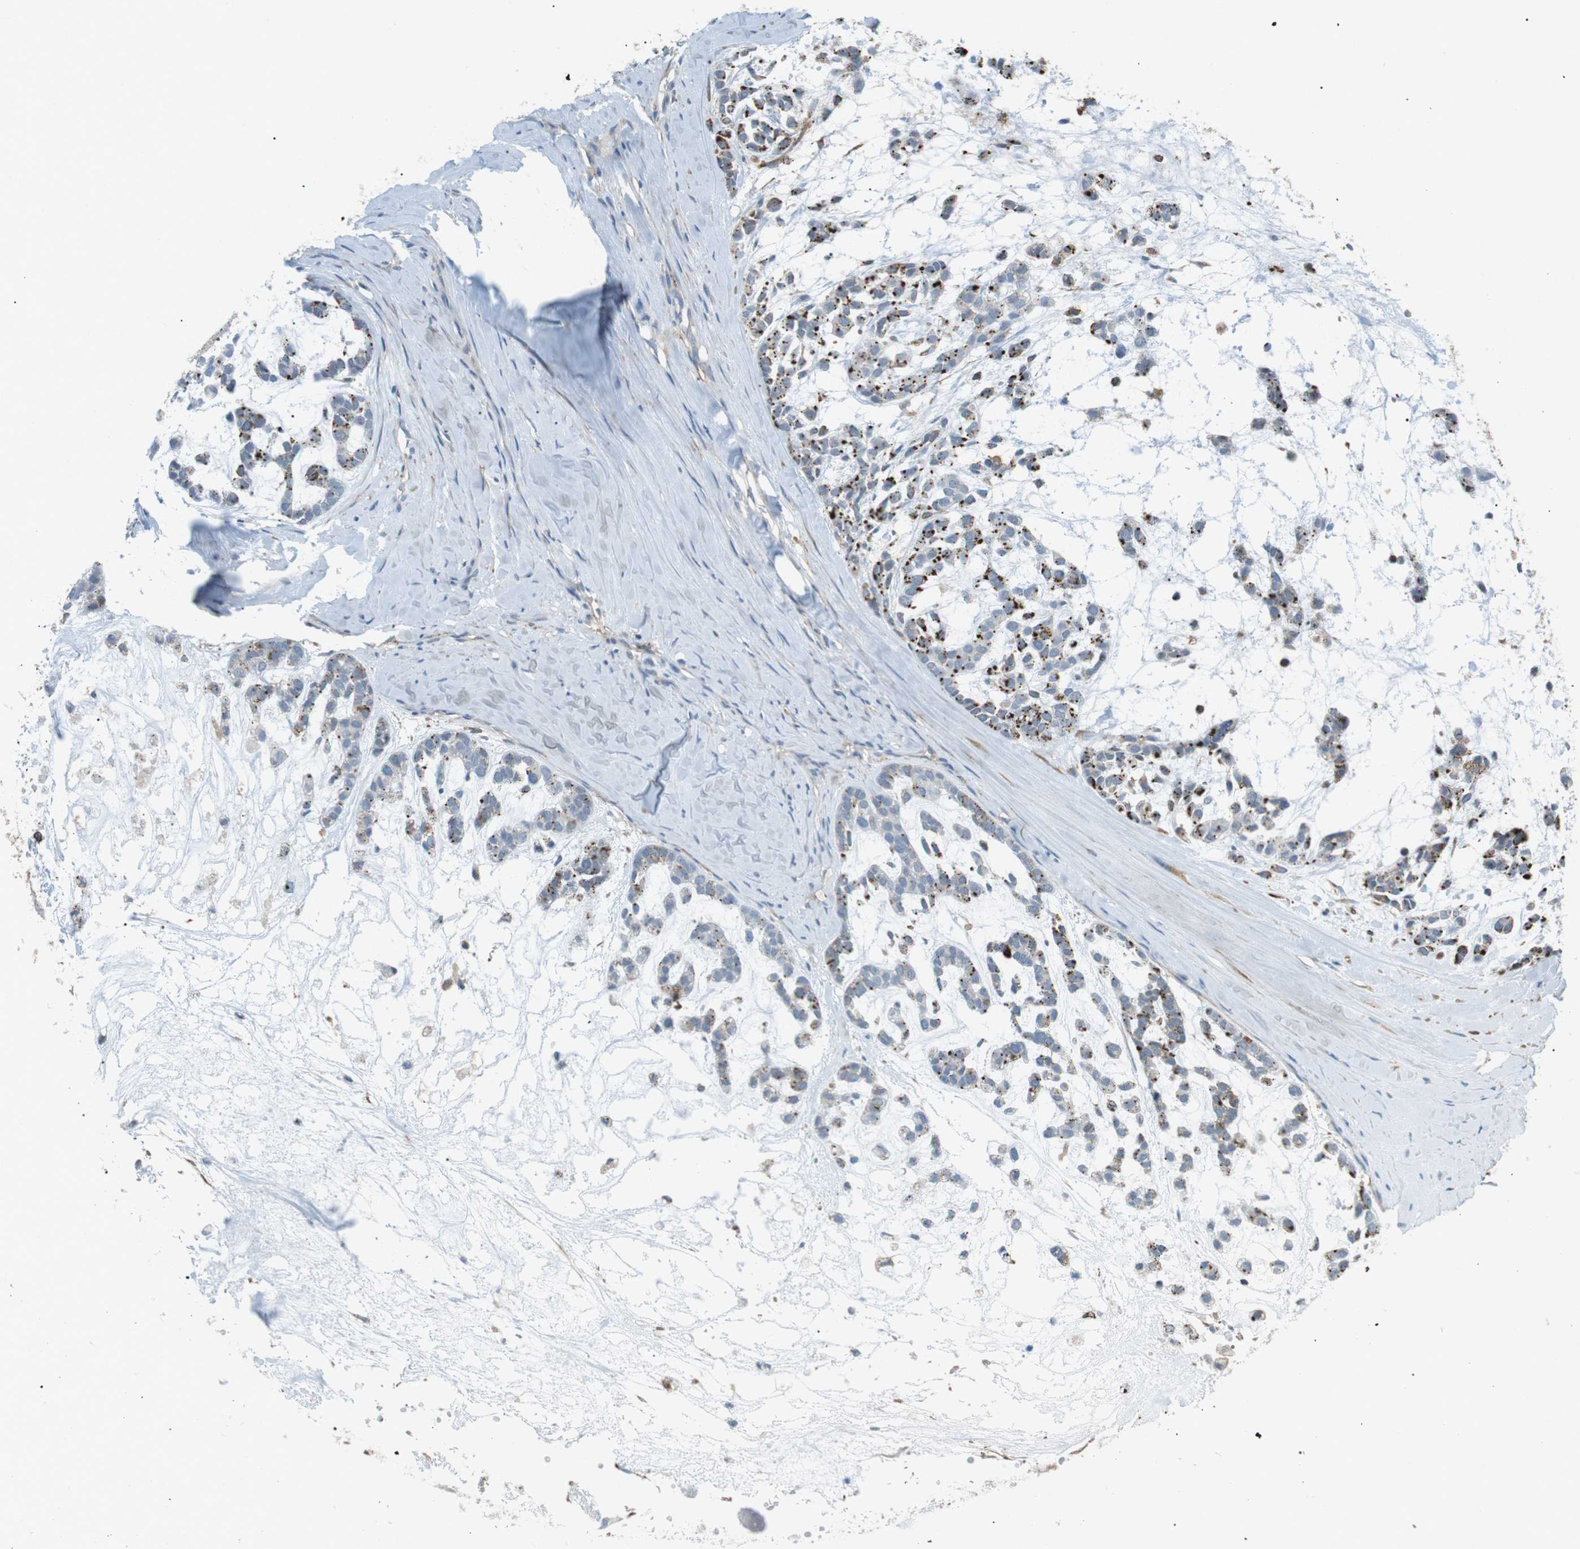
{"staining": {"intensity": "moderate", "quantity": ">75%", "location": "cytoplasmic/membranous"}, "tissue": "head and neck cancer", "cell_type": "Tumor cells", "image_type": "cancer", "snomed": [{"axis": "morphology", "description": "Adenocarcinoma, NOS"}, {"axis": "morphology", "description": "Adenoma, NOS"}, {"axis": "topography", "description": "Head-Neck"}], "caption": "Head and neck cancer (adenoma) stained with a protein marker exhibits moderate staining in tumor cells.", "gene": "PEPD", "patient": {"sex": "female", "age": 55}}